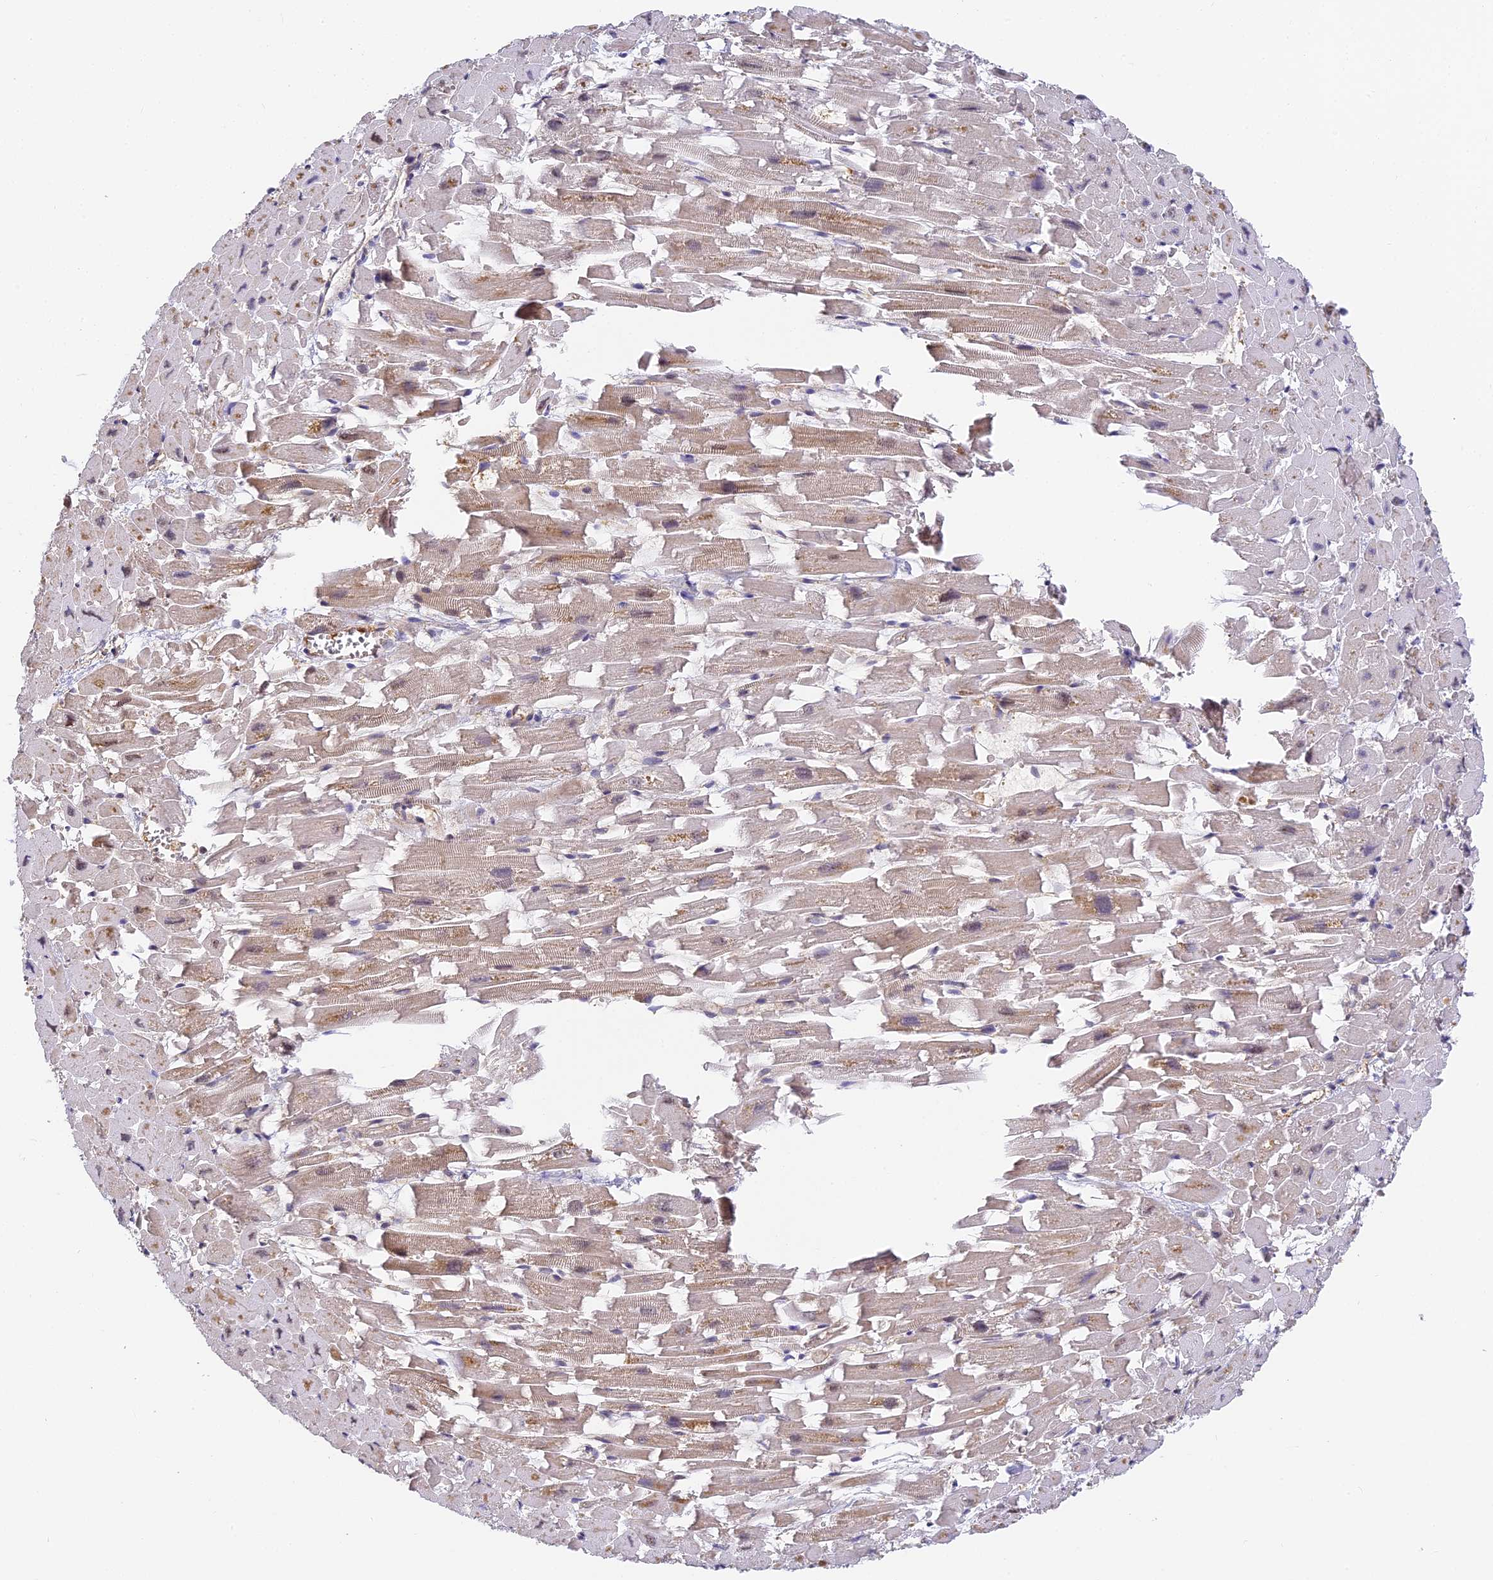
{"staining": {"intensity": "weak", "quantity": "25%-75%", "location": "cytoplasmic/membranous,nuclear"}, "tissue": "heart muscle", "cell_type": "Cardiomyocytes", "image_type": "normal", "snomed": [{"axis": "morphology", "description": "Normal tissue, NOS"}, {"axis": "topography", "description": "Heart"}], "caption": "A high-resolution micrograph shows IHC staining of unremarkable heart muscle, which exhibits weak cytoplasmic/membranous,nuclear expression in approximately 25%-75% of cardiomyocytes. The protein is shown in brown color, while the nuclei are stained blue.", "gene": "ENSG00000268870", "patient": {"sex": "female", "age": 64}}